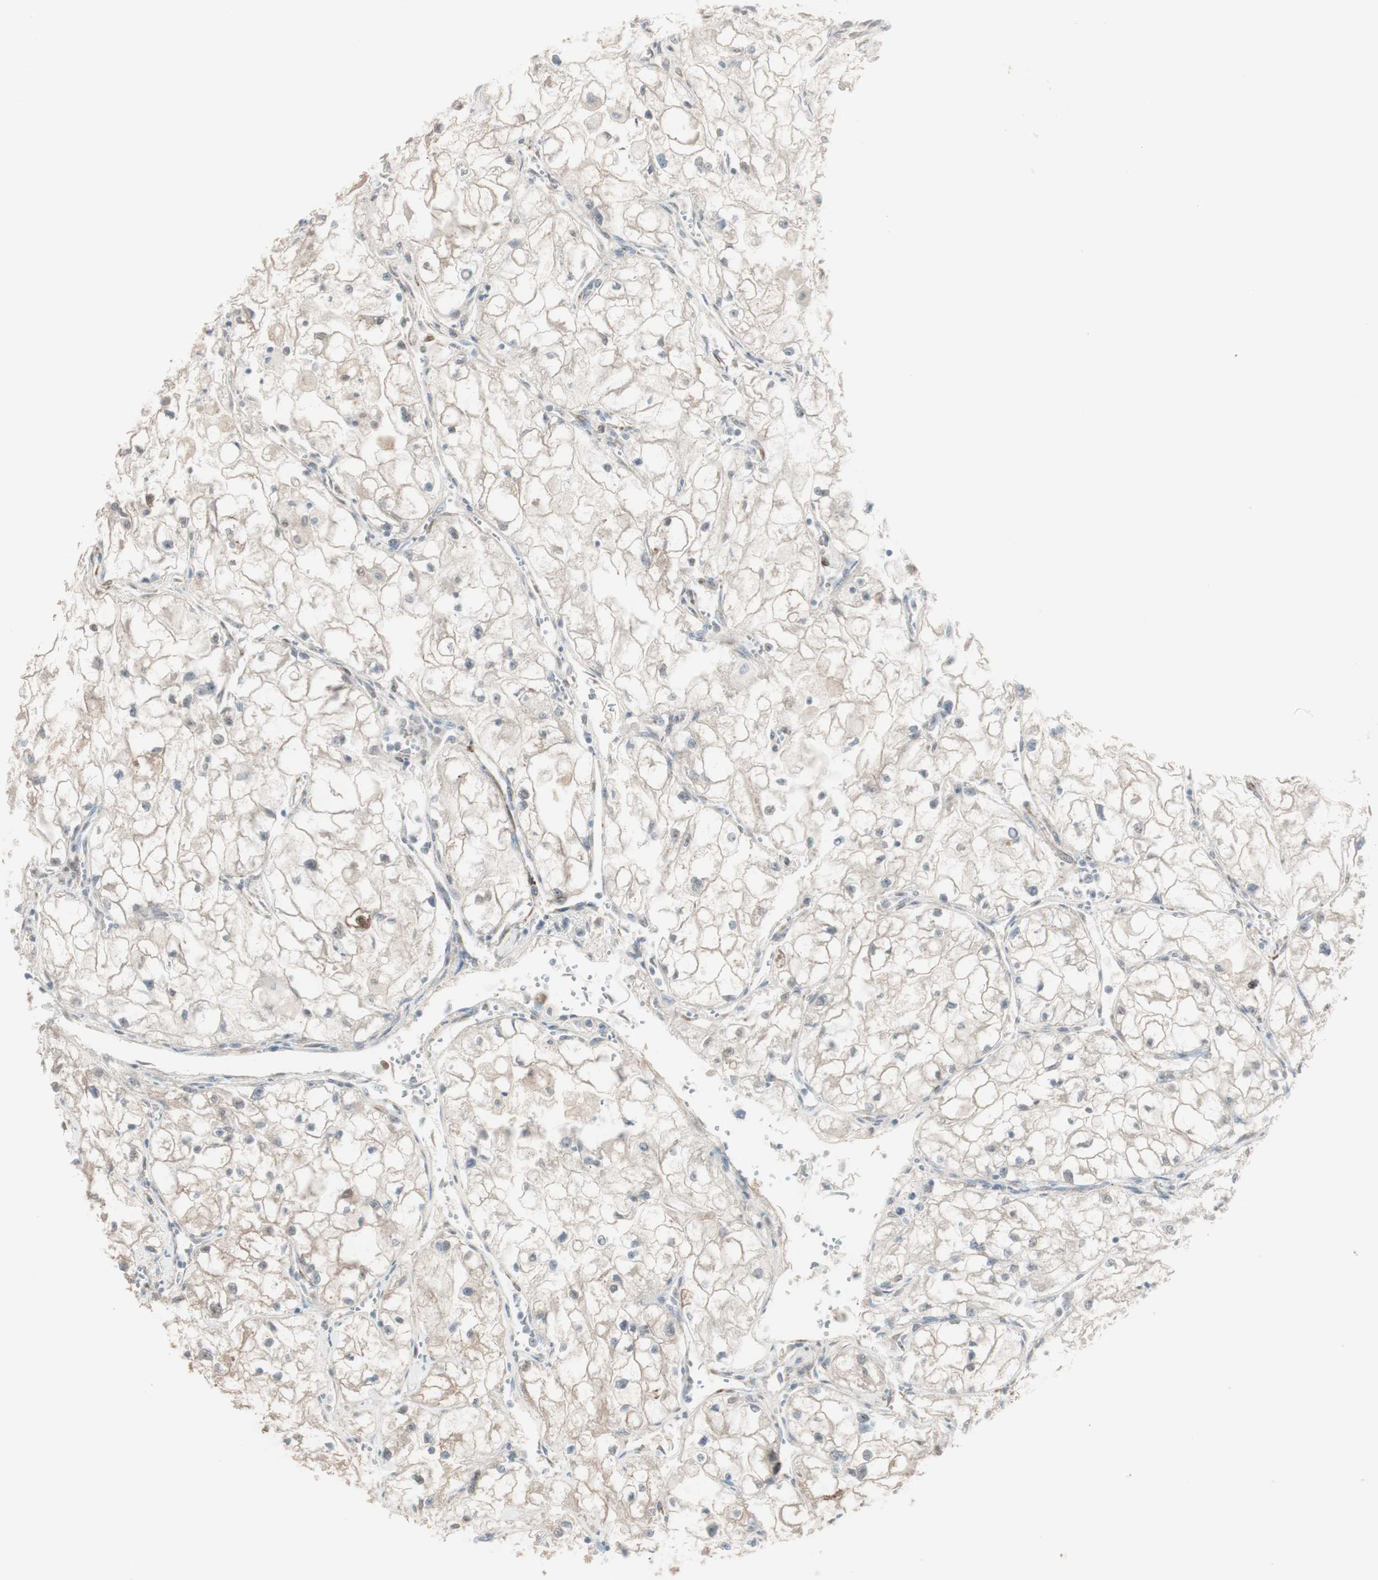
{"staining": {"intensity": "weak", "quantity": ">75%", "location": "cytoplasmic/membranous"}, "tissue": "renal cancer", "cell_type": "Tumor cells", "image_type": "cancer", "snomed": [{"axis": "morphology", "description": "Adenocarcinoma, NOS"}, {"axis": "topography", "description": "Kidney"}], "caption": "DAB (3,3'-diaminobenzidine) immunohistochemical staining of human renal cancer (adenocarcinoma) shows weak cytoplasmic/membranous protein positivity in approximately >75% of tumor cells. (IHC, brightfield microscopy, high magnification).", "gene": "MUC3A", "patient": {"sex": "female", "age": 70}}